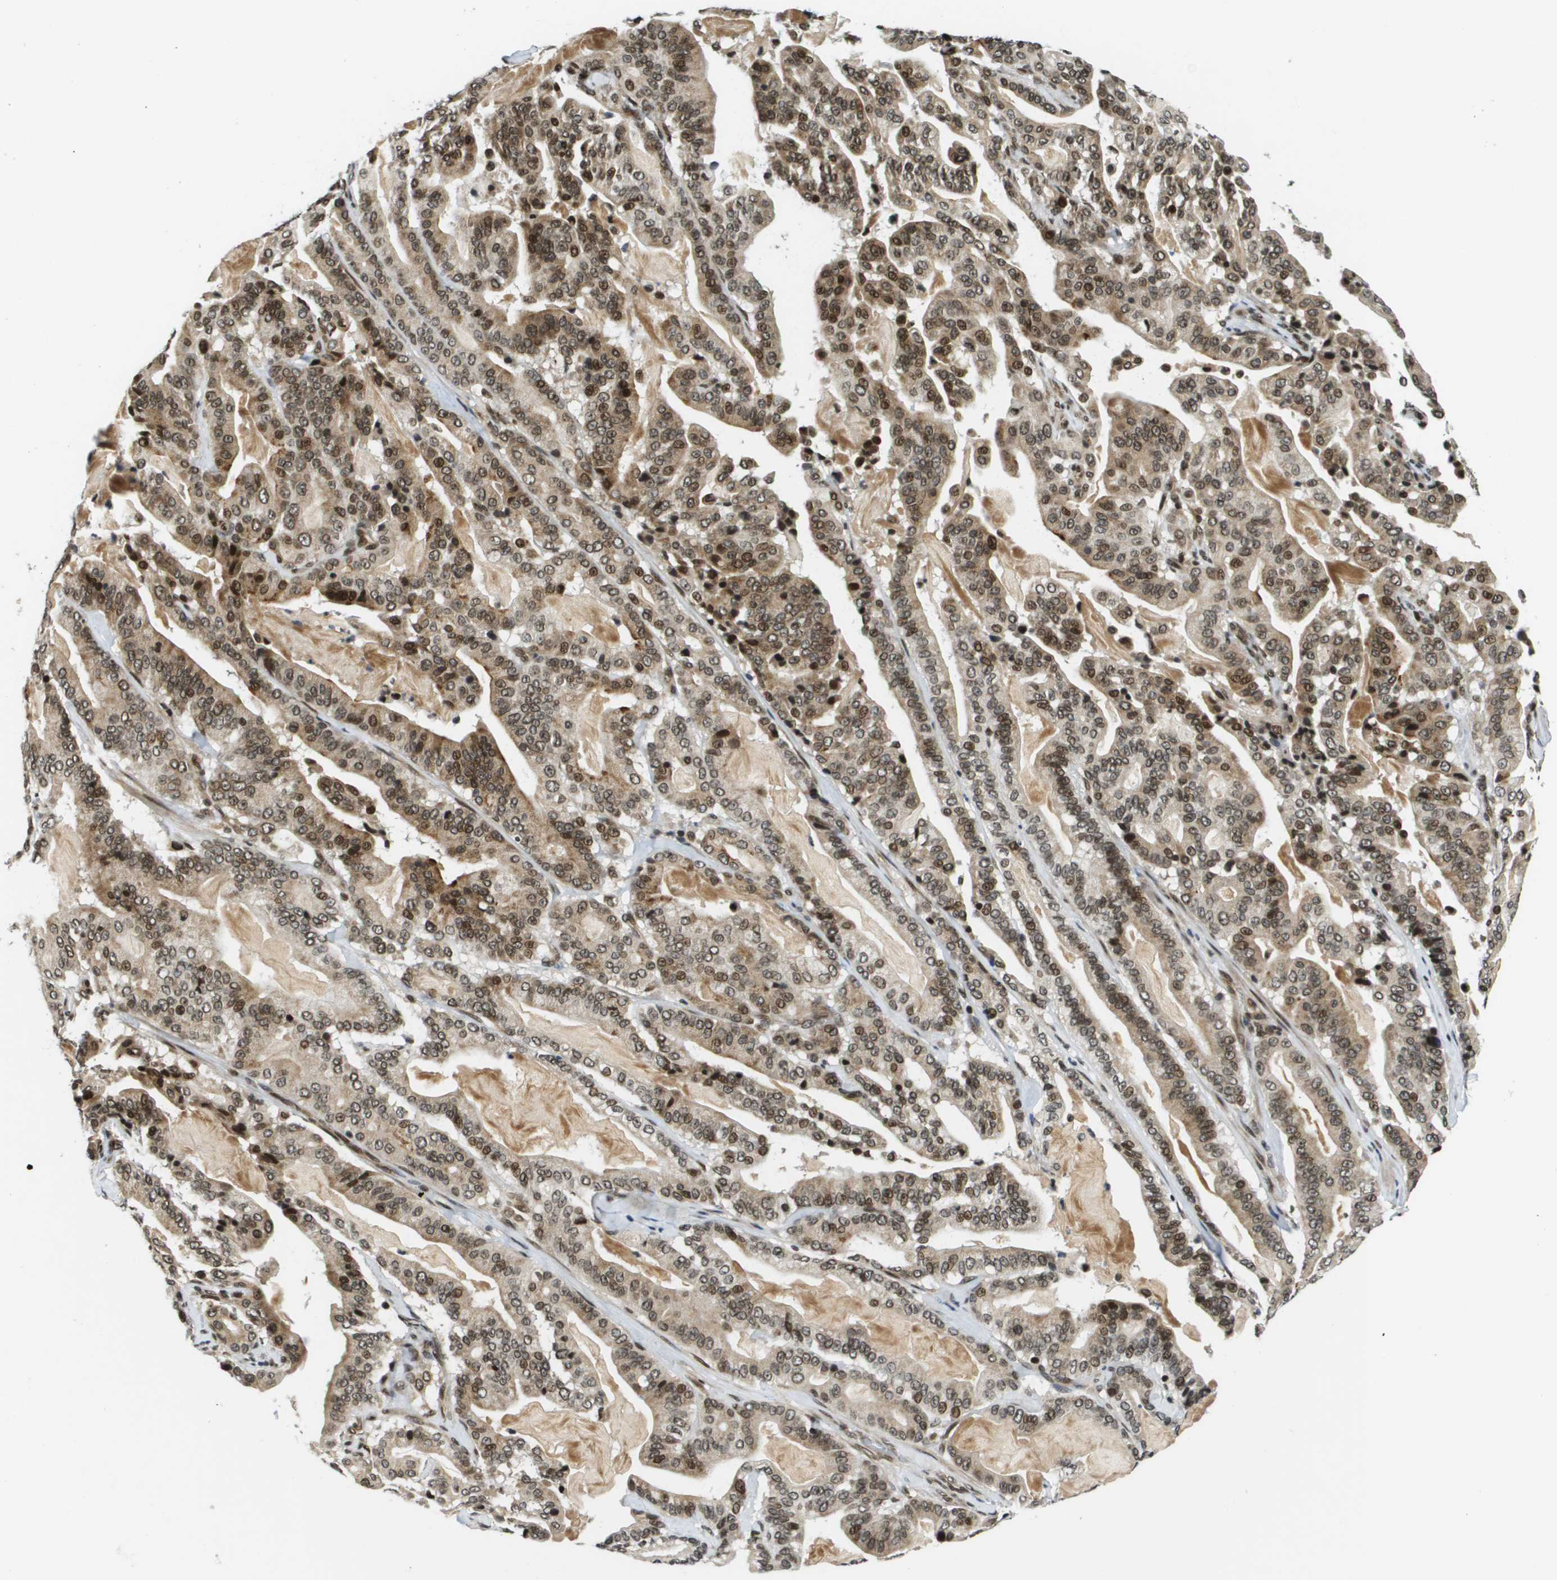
{"staining": {"intensity": "moderate", "quantity": ">75%", "location": "cytoplasmic/membranous,nuclear"}, "tissue": "pancreatic cancer", "cell_type": "Tumor cells", "image_type": "cancer", "snomed": [{"axis": "morphology", "description": "Adenocarcinoma, NOS"}, {"axis": "topography", "description": "Pancreas"}], "caption": "Immunohistochemistry (IHC) (DAB (3,3'-diaminobenzidine)) staining of human pancreatic cancer (adenocarcinoma) exhibits moderate cytoplasmic/membranous and nuclear protein staining in approximately >75% of tumor cells. The staining was performed using DAB (3,3'-diaminobenzidine), with brown indicating positive protein expression. Nuclei are stained blue with hematoxylin.", "gene": "RECQL4", "patient": {"sex": "male", "age": 63}}